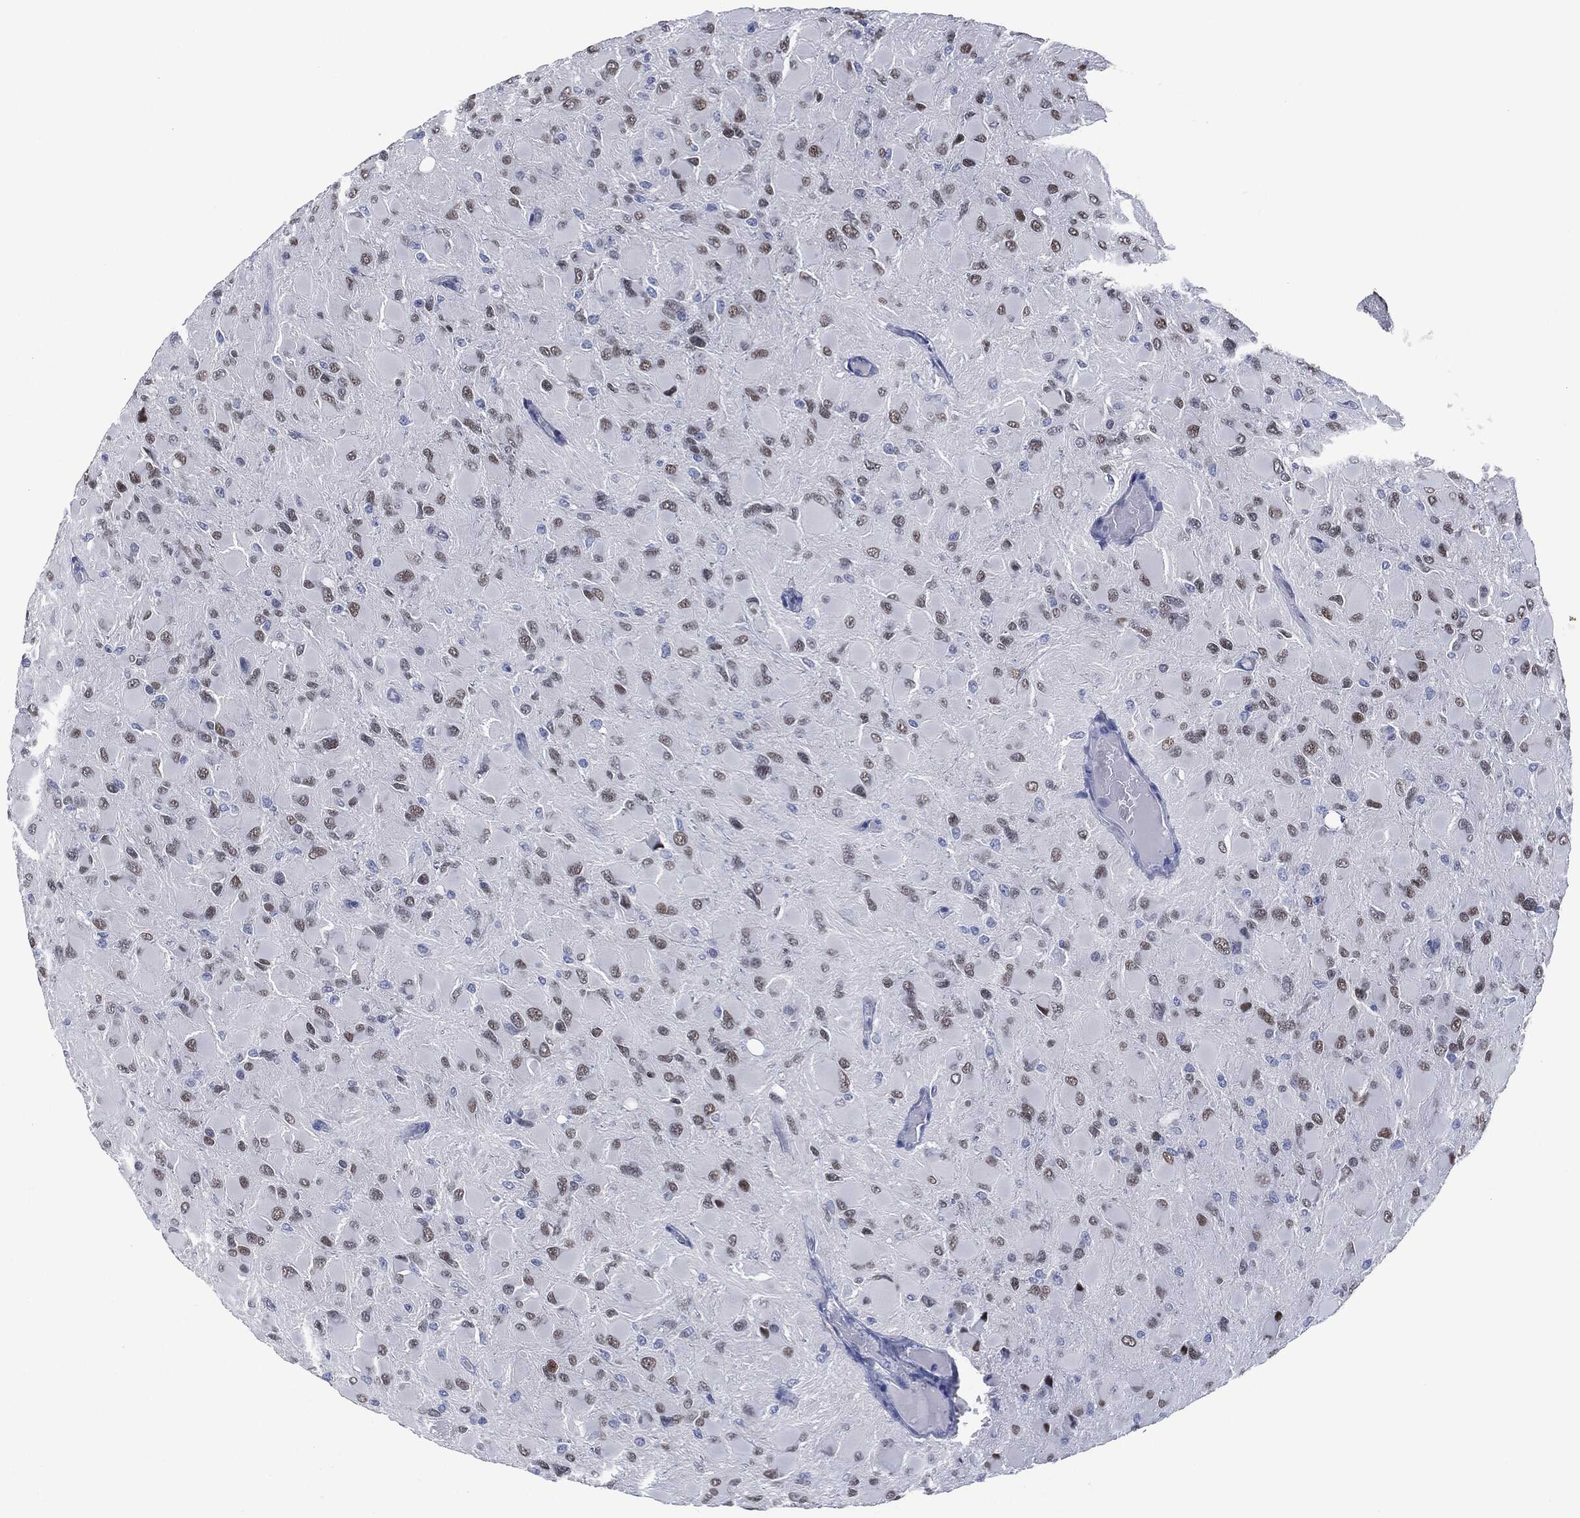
{"staining": {"intensity": "moderate", "quantity": "25%-75%", "location": "nuclear"}, "tissue": "glioma", "cell_type": "Tumor cells", "image_type": "cancer", "snomed": [{"axis": "morphology", "description": "Glioma, malignant, High grade"}, {"axis": "topography", "description": "Cerebral cortex"}], "caption": "High-grade glioma (malignant) stained with DAB (3,3'-diaminobenzidine) immunohistochemistry displays medium levels of moderate nuclear positivity in approximately 25%-75% of tumor cells.", "gene": "MUC16", "patient": {"sex": "female", "age": 36}}